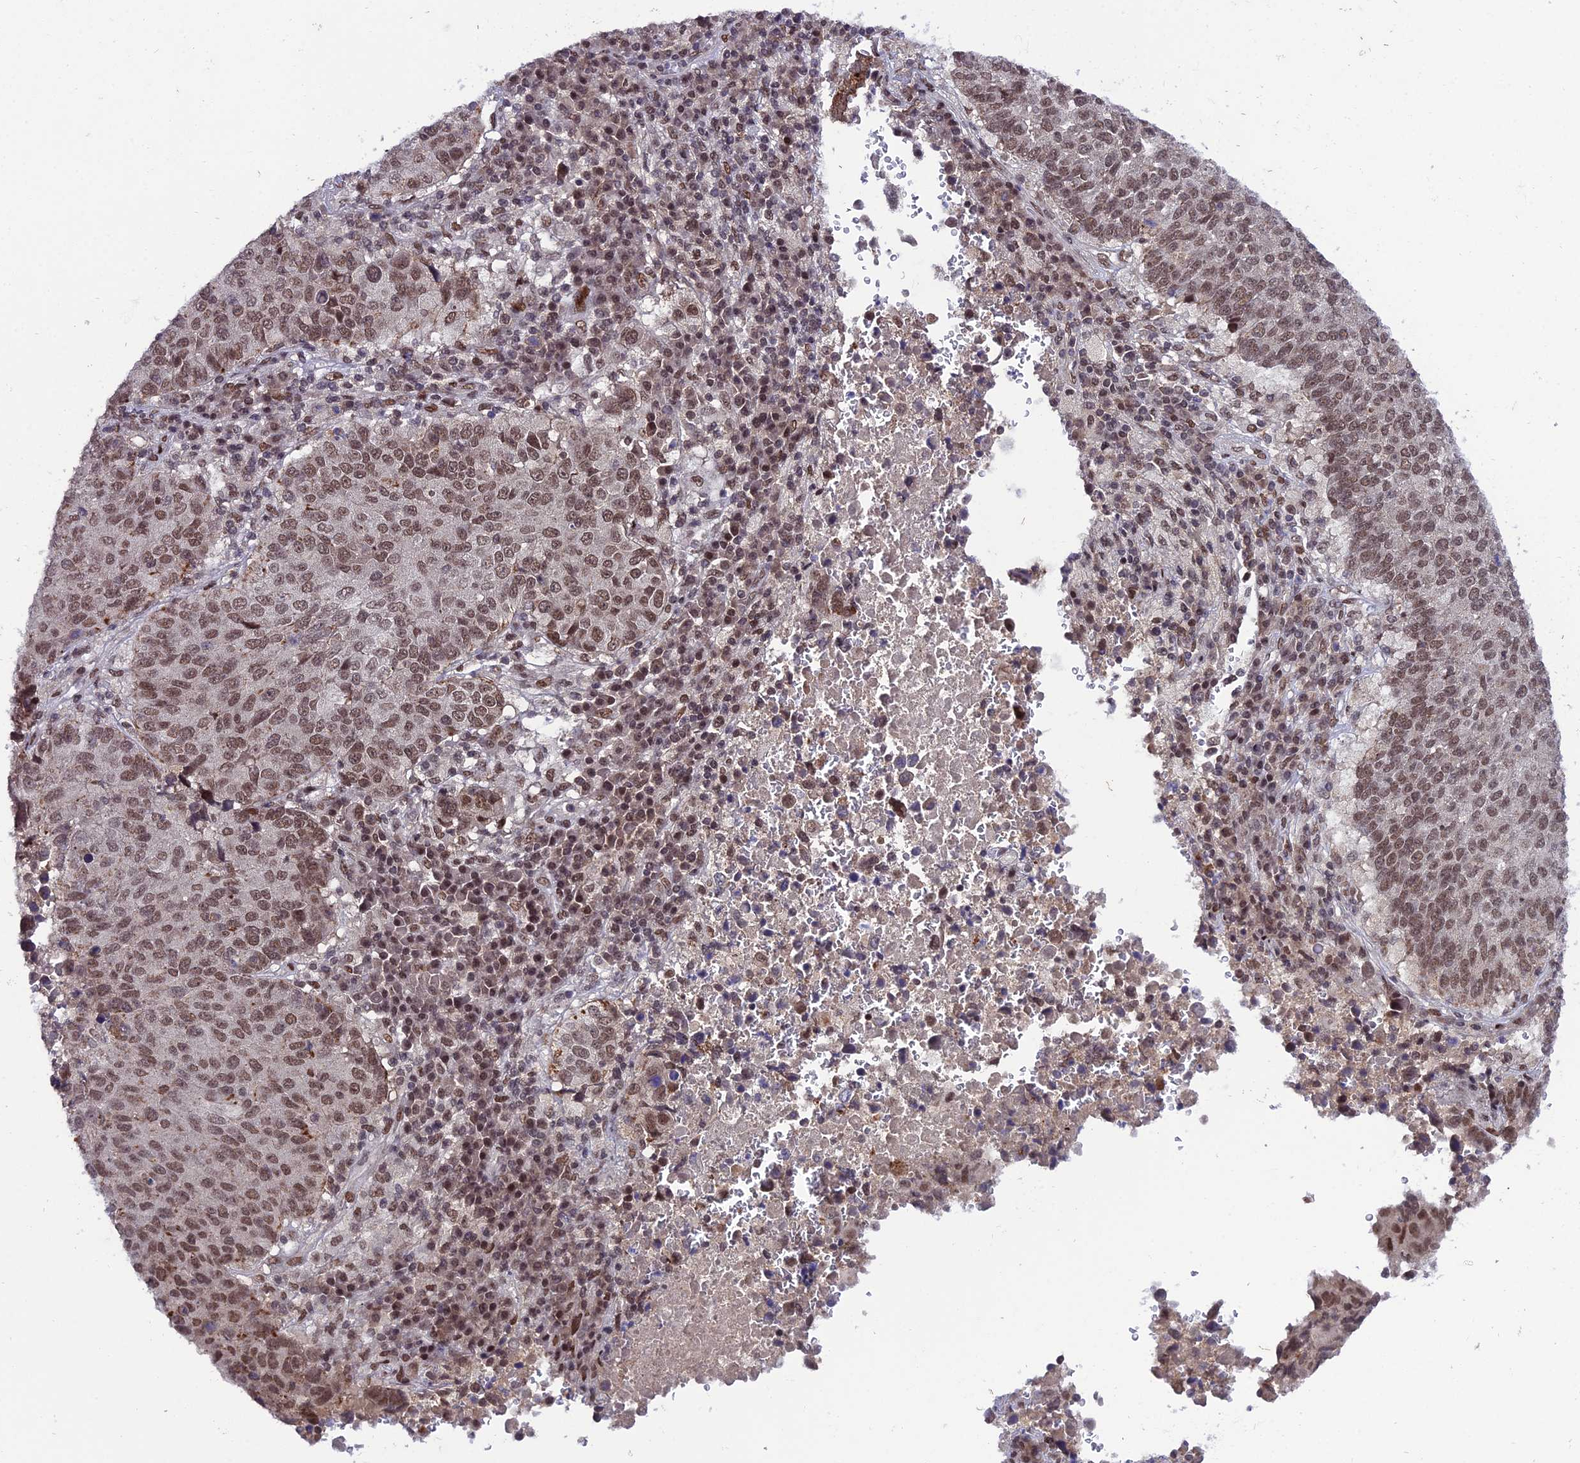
{"staining": {"intensity": "weak", "quantity": ">75%", "location": "nuclear"}, "tissue": "lung cancer", "cell_type": "Tumor cells", "image_type": "cancer", "snomed": [{"axis": "morphology", "description": "Squamous cell carcinoma, NOS"}, {"axis": "topography", "description": "Lung"}], "caption": "Immunohistochemical staining of squamous cell carcinoma (lung) demonstrates weak nuclear protein expression in approximately >75% of tumor cells.", "gene": "SYT15", "patient": {"sex": "male", "age": 73}}